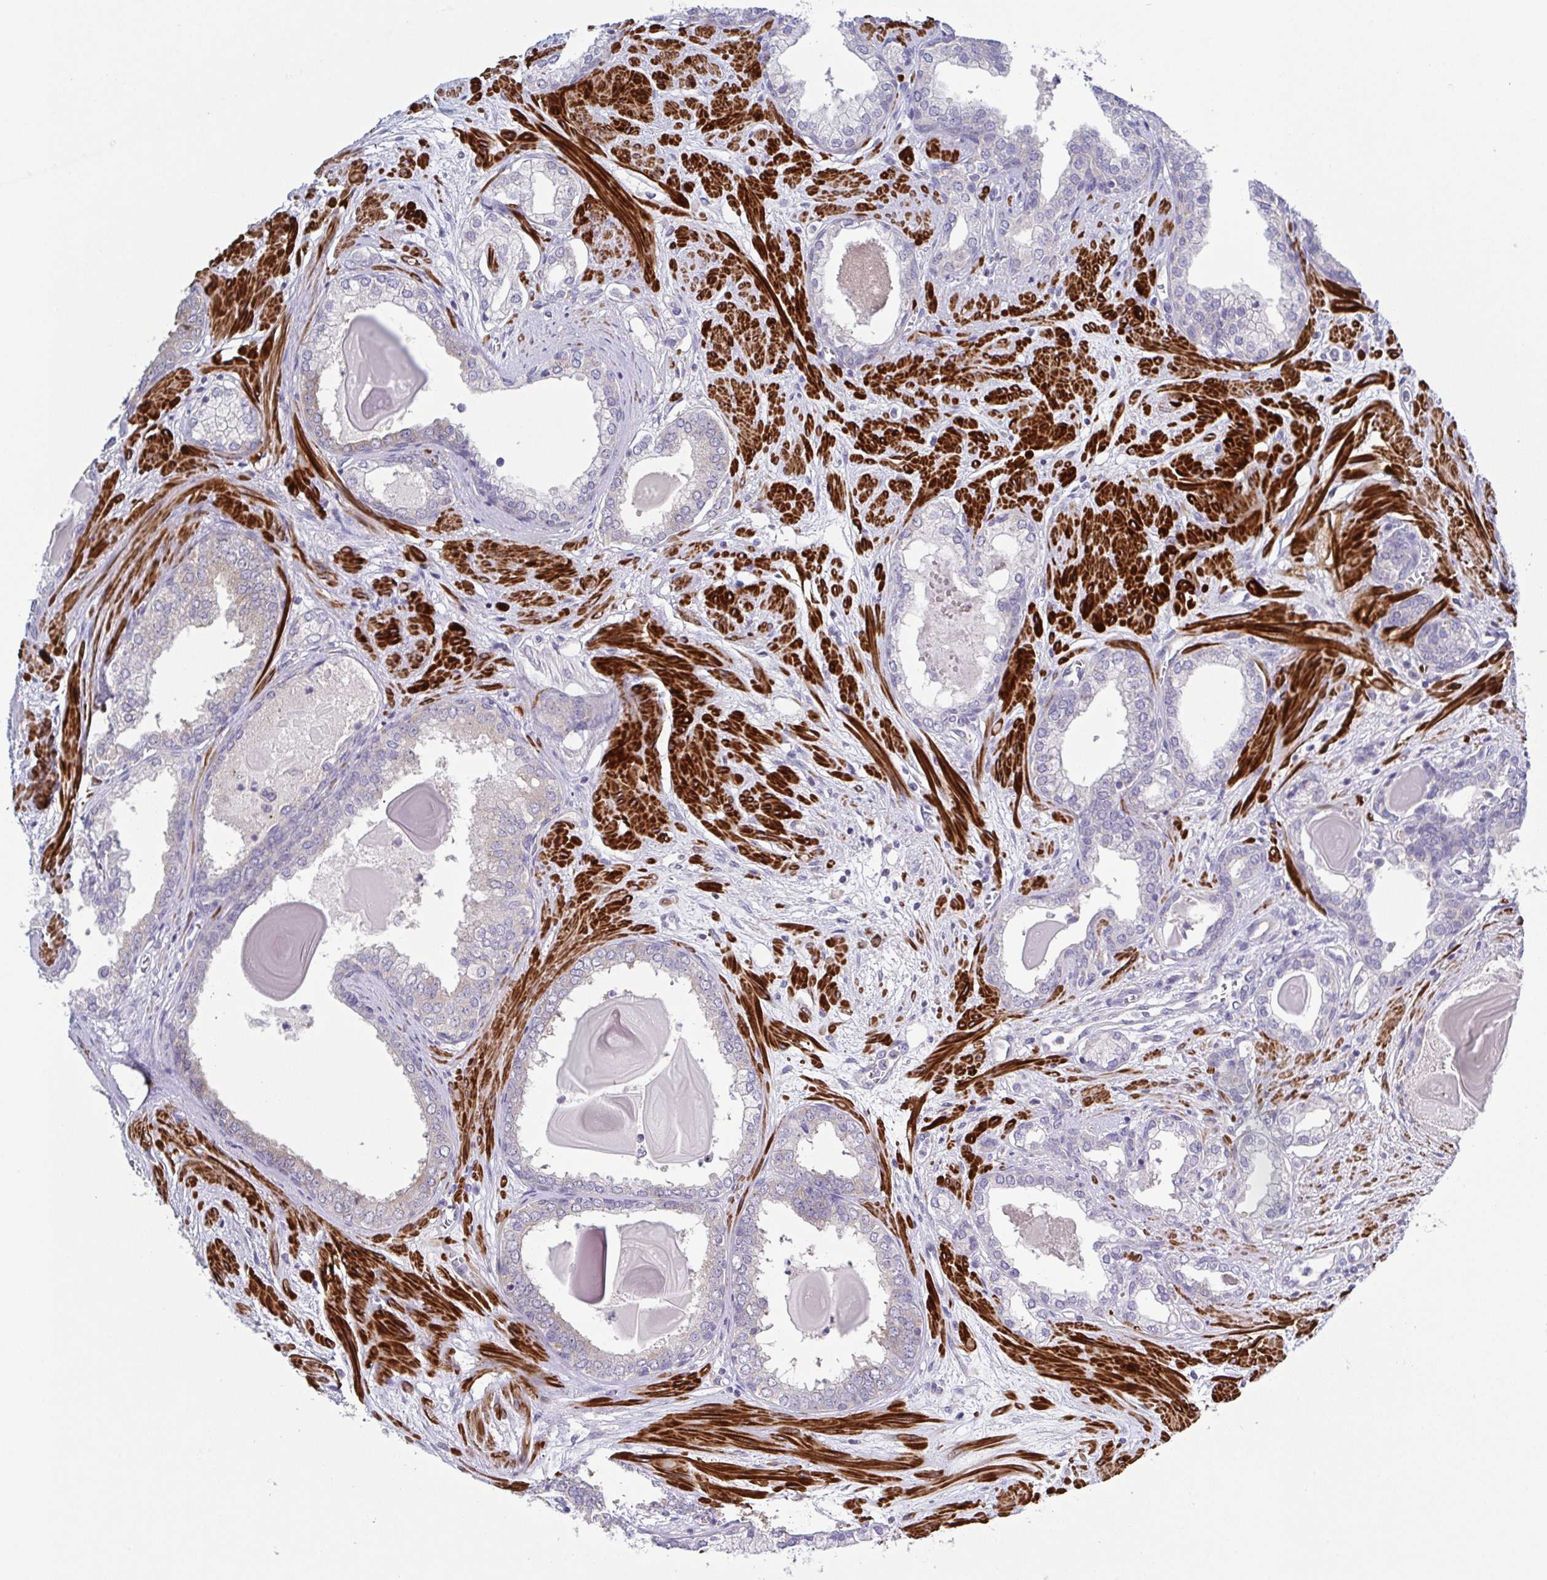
{"staining": {"intensity": "negative", "quantity": "none", "location": "none"}, "tissue": "prostate cancer", "cell_type": "Tumor cells", "image_type": "cancer", "snomed": [{"axis": "morphology", "description": "Adenocarcinoma, Low grade"}, {"axis": "topography", "description": "Prostate"}], "caption": "There is no significant positivity in tumor cells of prostate adenocarcinoma (low-grade). The staining is performed using DAB (3,3'-diaminobenzidine) brown chromogen with nuclei counter-stained in using hematoxylin.", "gene": "CFAP97D1", "patient": {"sex": "male", "age": 64}}